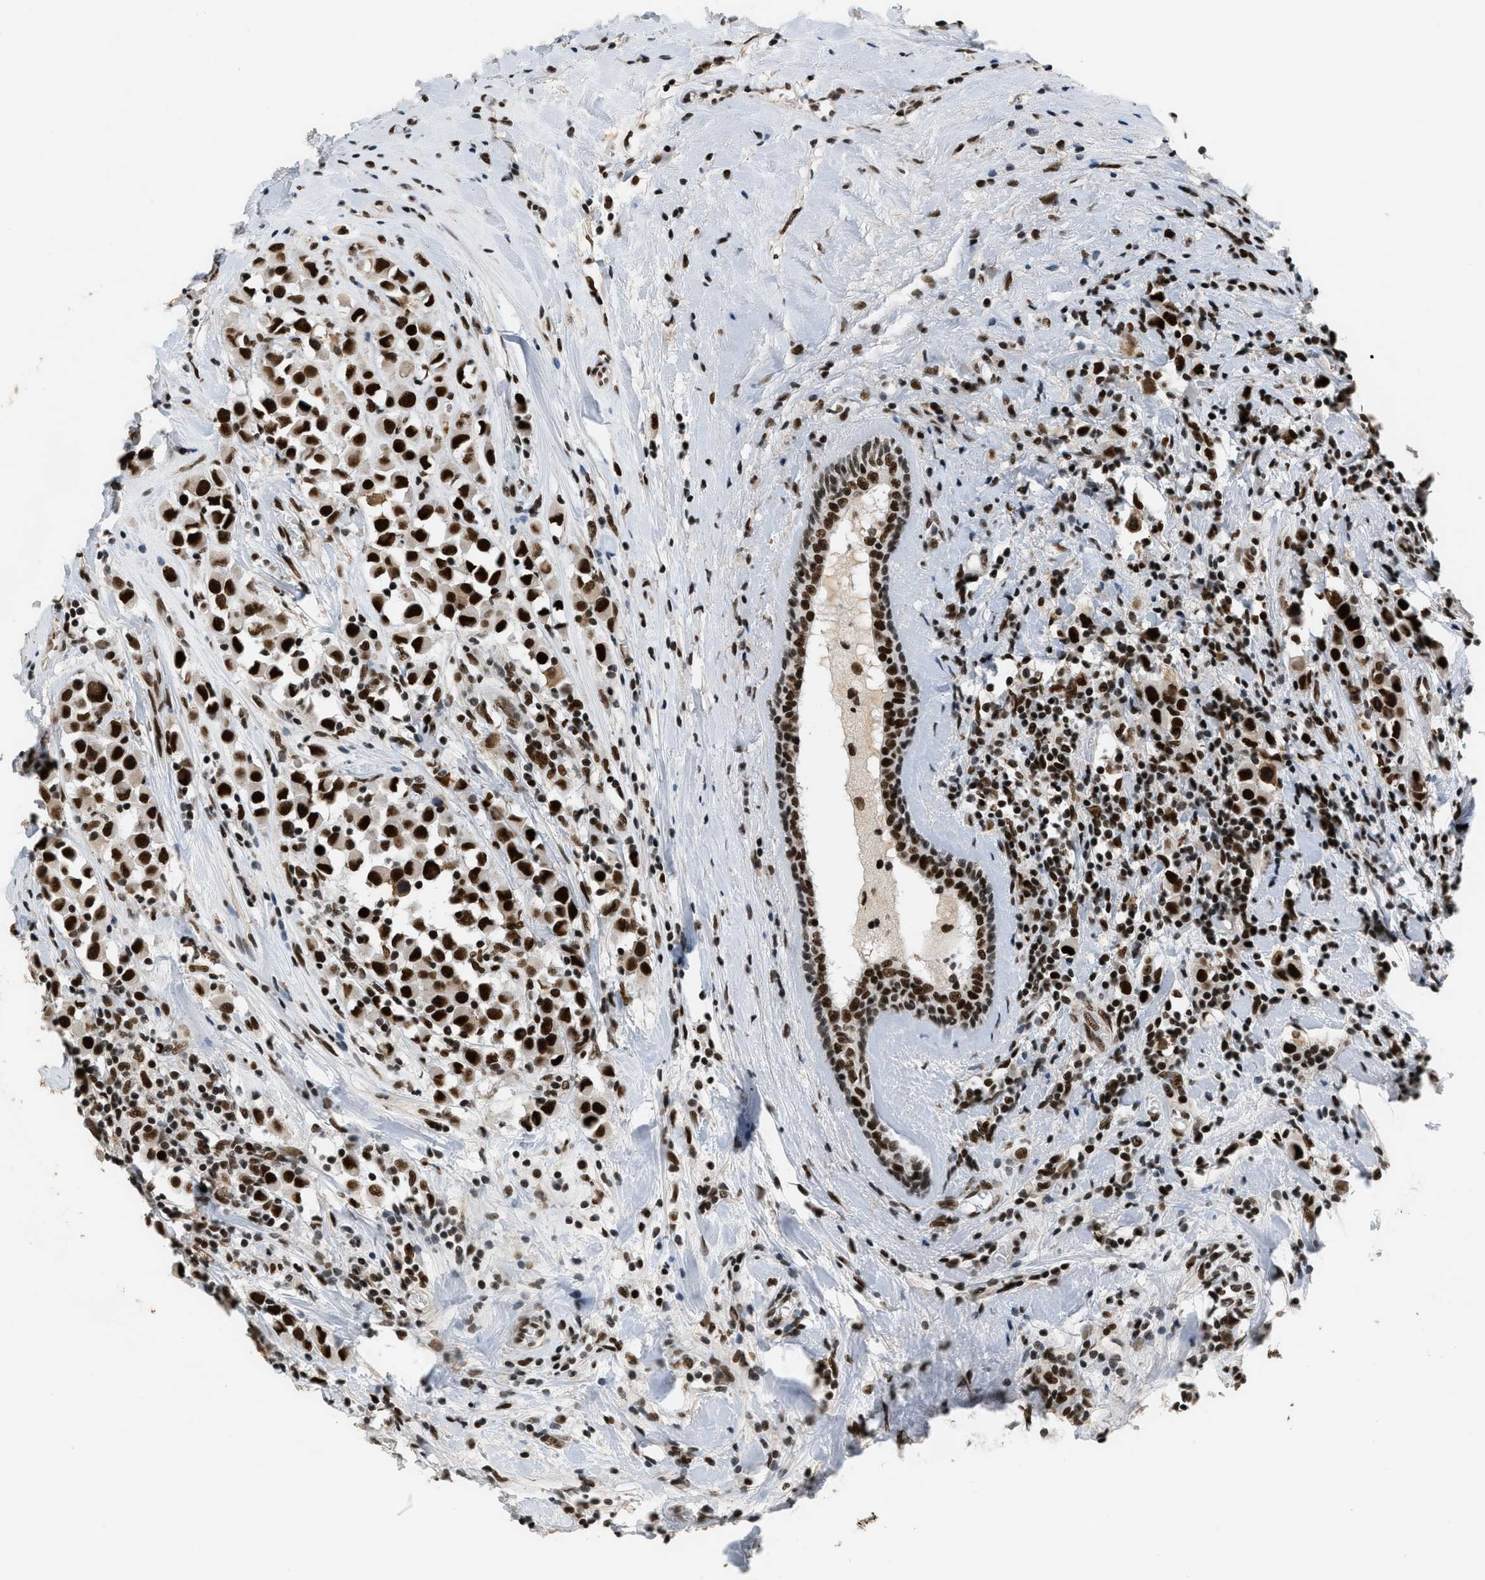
{"staining": {"intensity": "strong", "quantity": ">75%", "location": "nuclear"}, "tissue": "breast cancer", "cell_type": "Tumor cells", "image_type": "cancer", "snomed": [{"axis": "morphology", "description": "Duct carcinoma"}, {"axis": "topography", "description": "Breast"}], "caption": "This is a histology image of immunohistochemistry staining of infiltrating ductal carcinoma (breast), which shows strong staining in the nuclear of tumor cells.", "gene": "SMARCB1", "patient": {"sex": "female", "age": 61}}